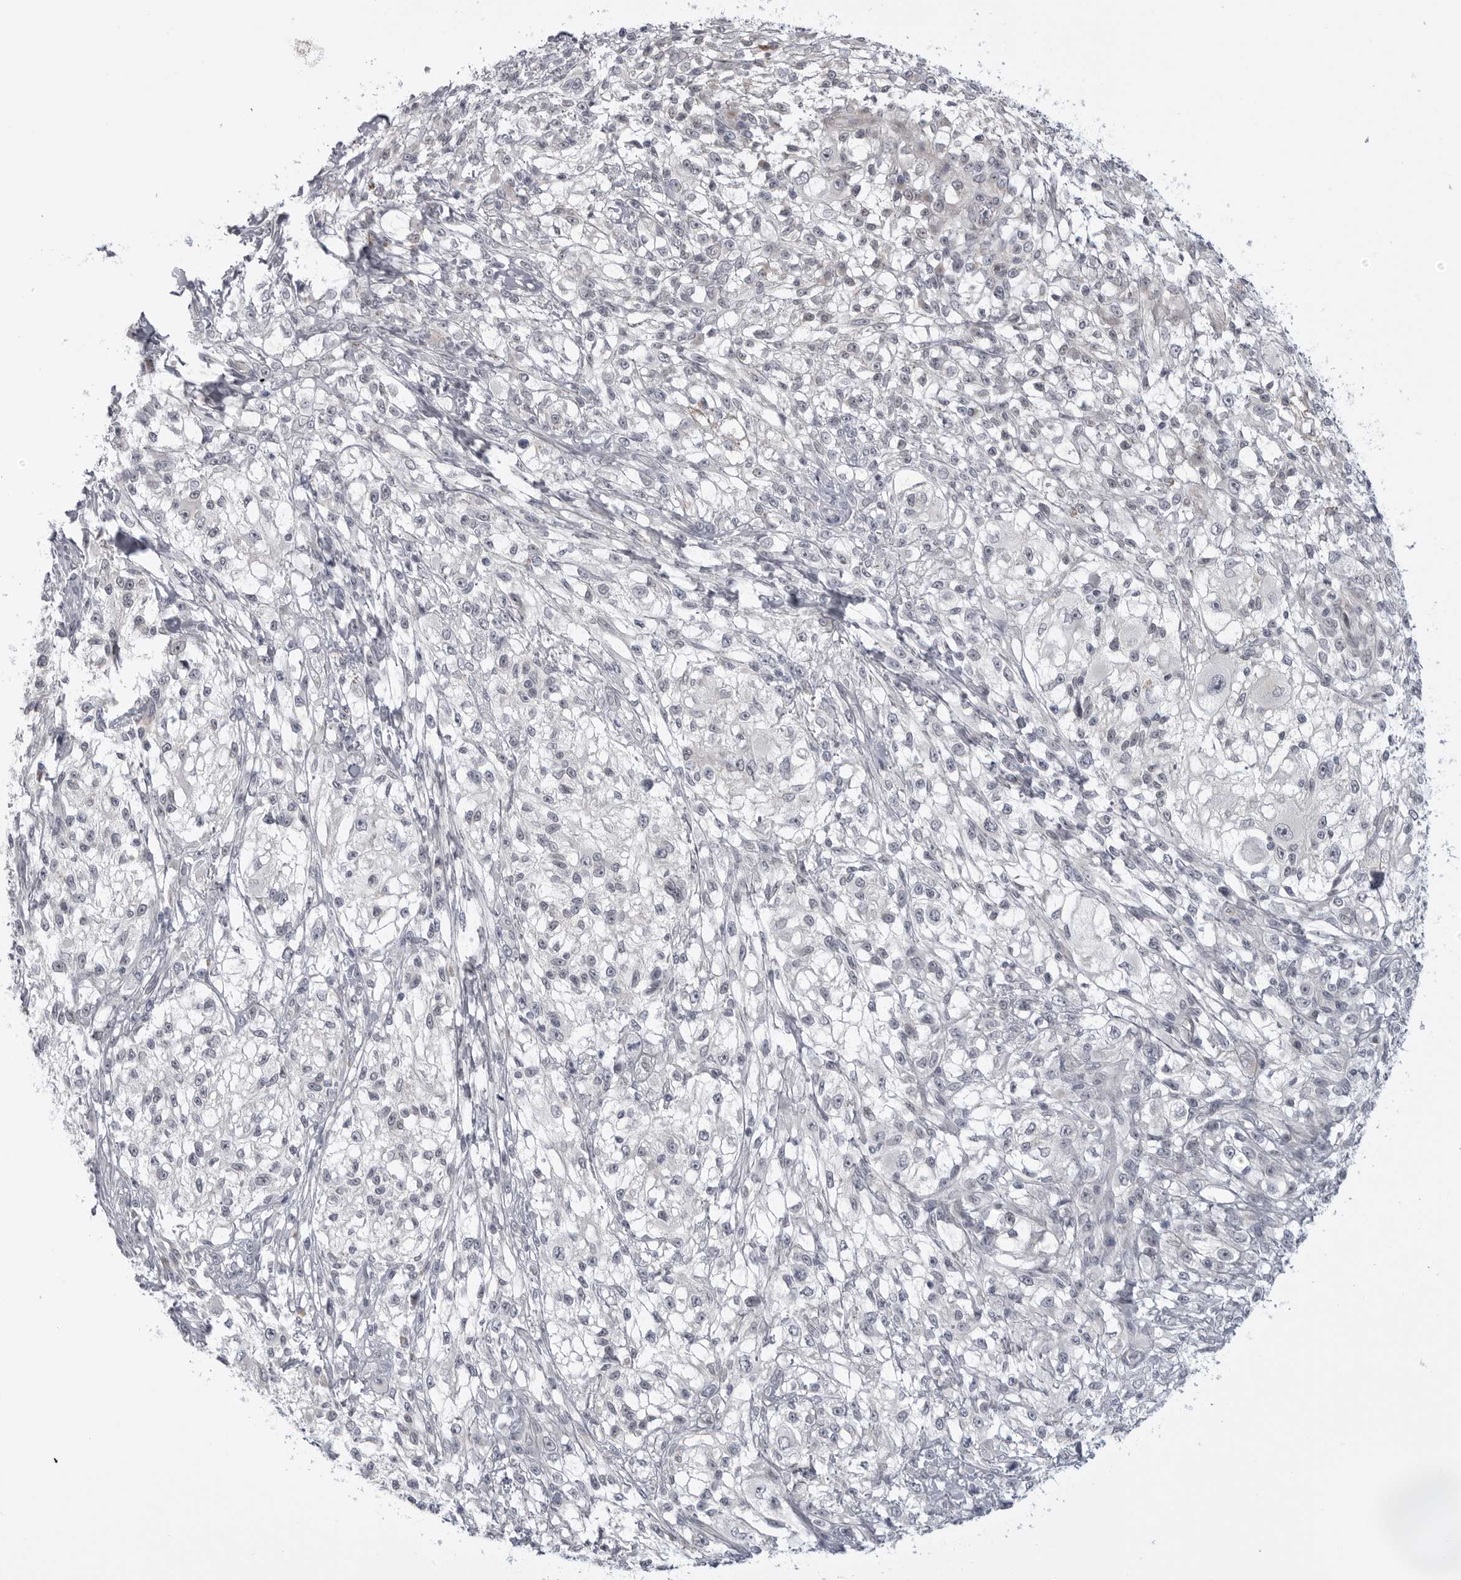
{"staining": {"intensity": "negative", "quantity": "none", "location": "none"}, "tissue": "melanoma", "cell_type": "Tumor cells", "image_type": "cancer", "snomed": [{"axis": "morphology", "description": "Malignant melanoma, NOS"}, {"axis": "topography", "description": "Skin of head"}], "caption": "This is a histopathology image of immunohistochemistry staining of malignant melanoma, which shows no positivity in tumor cells.", "gene": "LRRC45", "patient": {"sex": "male", "age": 83}}